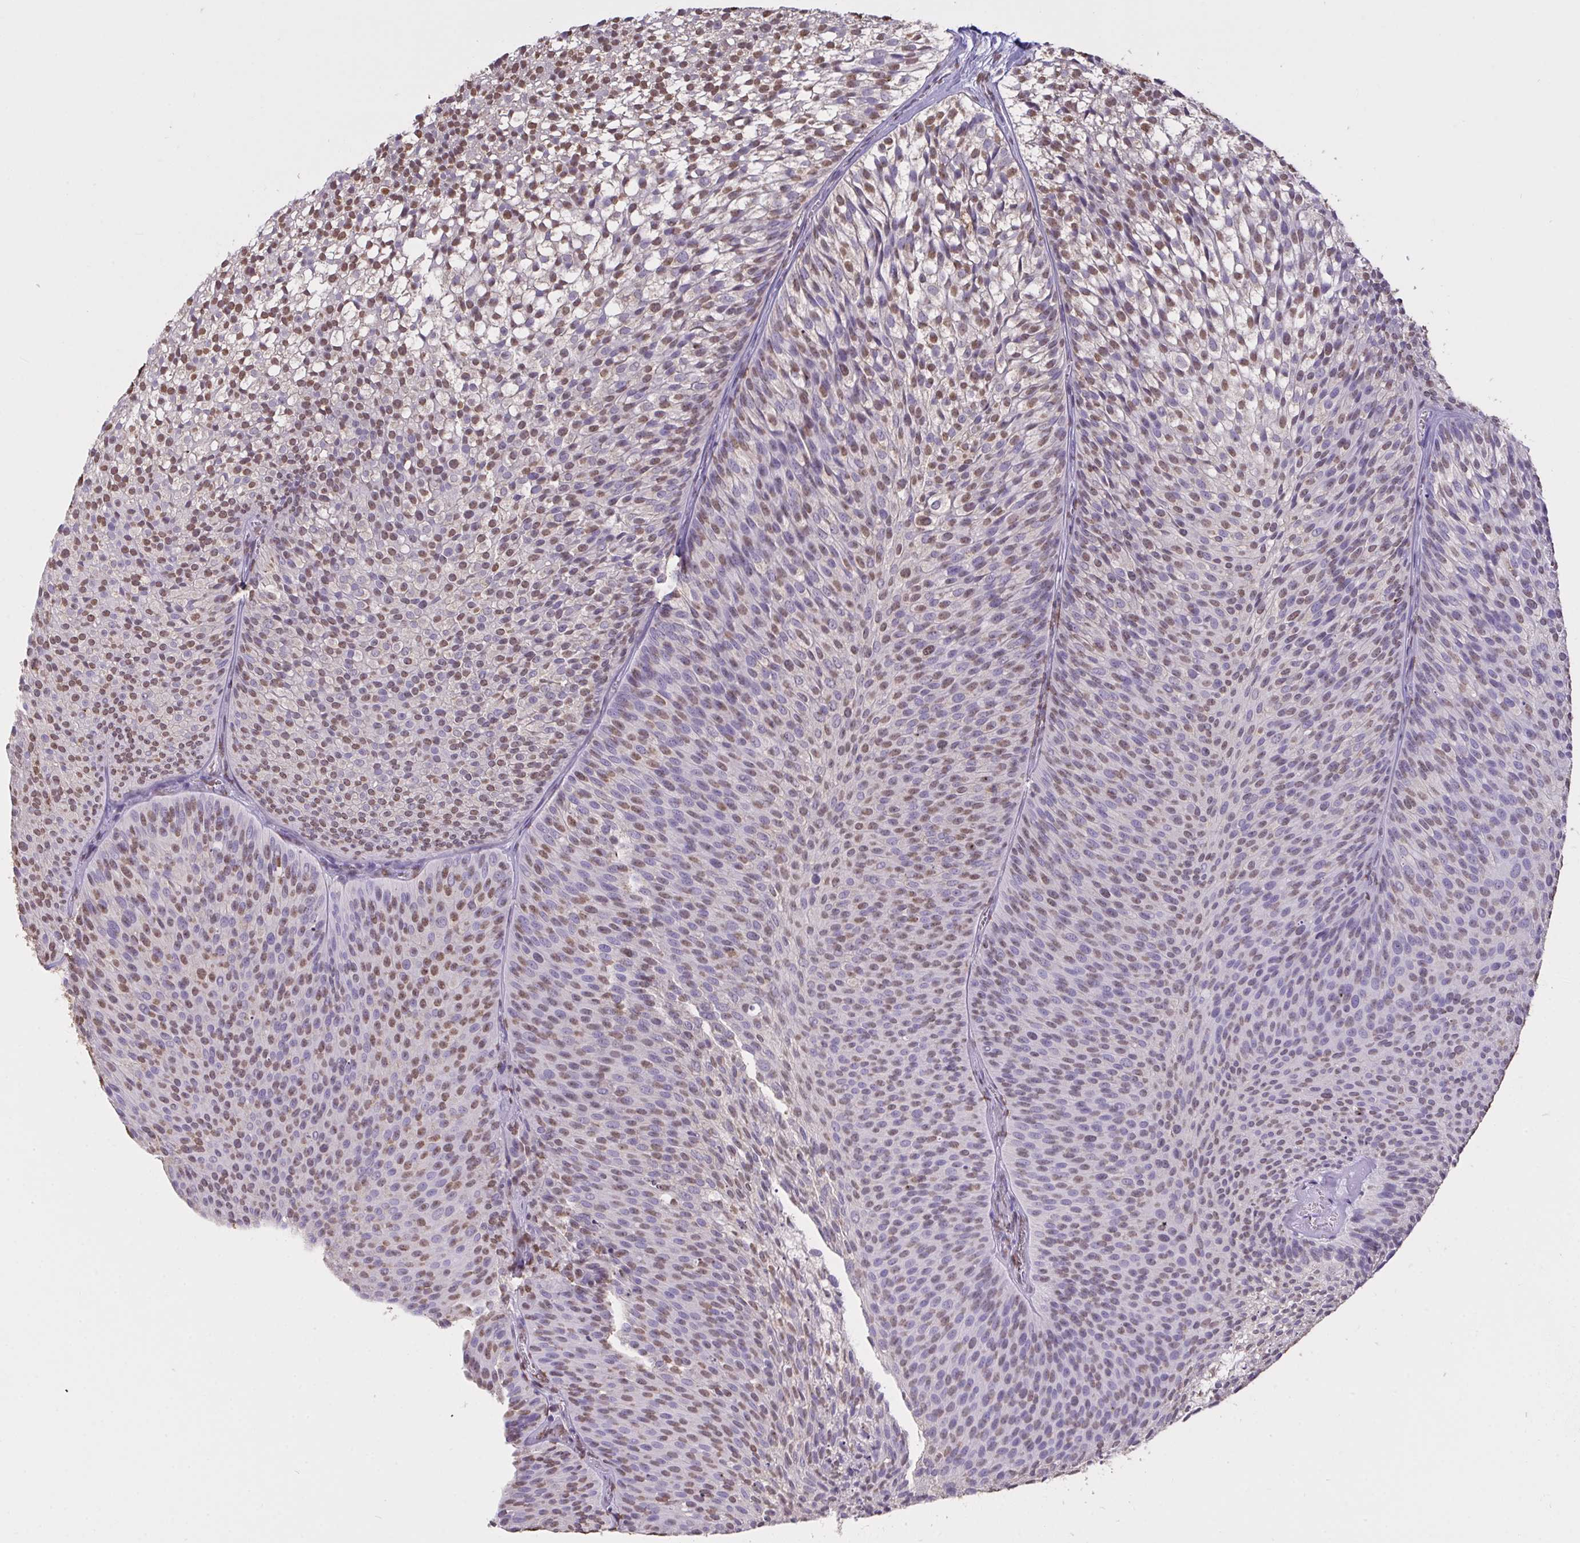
{"staining": {"intensity": "moderate", "quantity": "25%-75%", "location": "nuclear"}, "tissue": "urothelial cancer", "cell_type": "Tumor cells", "image_type": "cancer", "snomed": [{"axis": "morphology", "description": "Urothelial carcinoma, Low grade"}, {"axis": "topography", "description": "Urinary bladder"}], "caption": "A high-resolution micrograph shows immunohistochemistry staining of urothelial cancer, which shows moderate nuclear positivity in about 25%-75% of tumor cells.", "gene": "SEMA6B", "patient": {"sex": "male", "age": 91}}